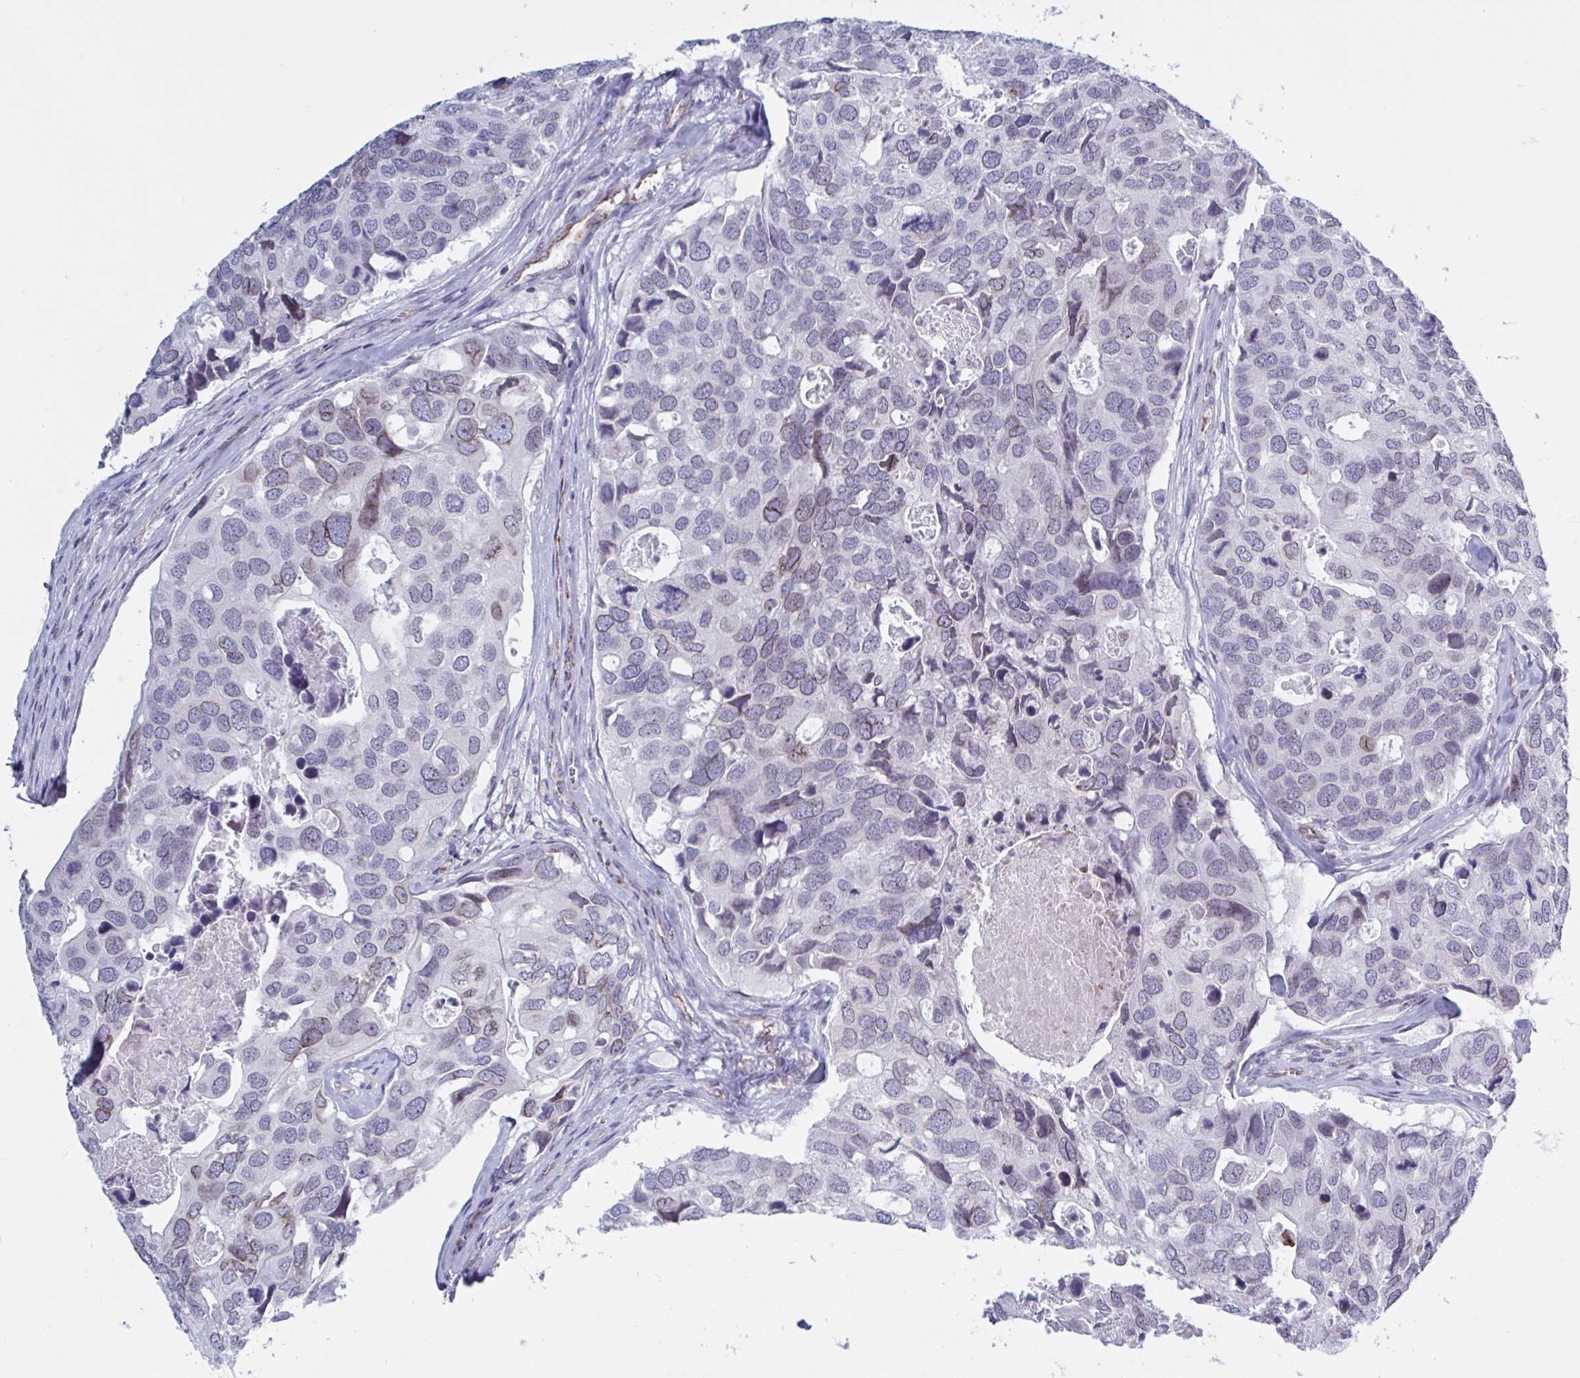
{"staining": {"intensity": "weak", "quantity": "<25%", "location": "cytoplasmic/membranous,nuclear"}, "tissue": "breast cancer", "cell_type": "Tumor cells", "image_type": "cancer", "snomed": [{"axis": "morphology", "description": "Duct carcinoma"}, {"axis": "topography", "description": "Breast"}], "caption": "Immunohistochemistry of infiltrating ductal carcinoma (breast) exhibits no staining in tumor cells. Brightfield microscopy of IHC stained with DAB (brown) and hematoxylin (blue), captured at high magnification.", "gene": "TANK", "patient": {"sex": "female", "age": 83}}